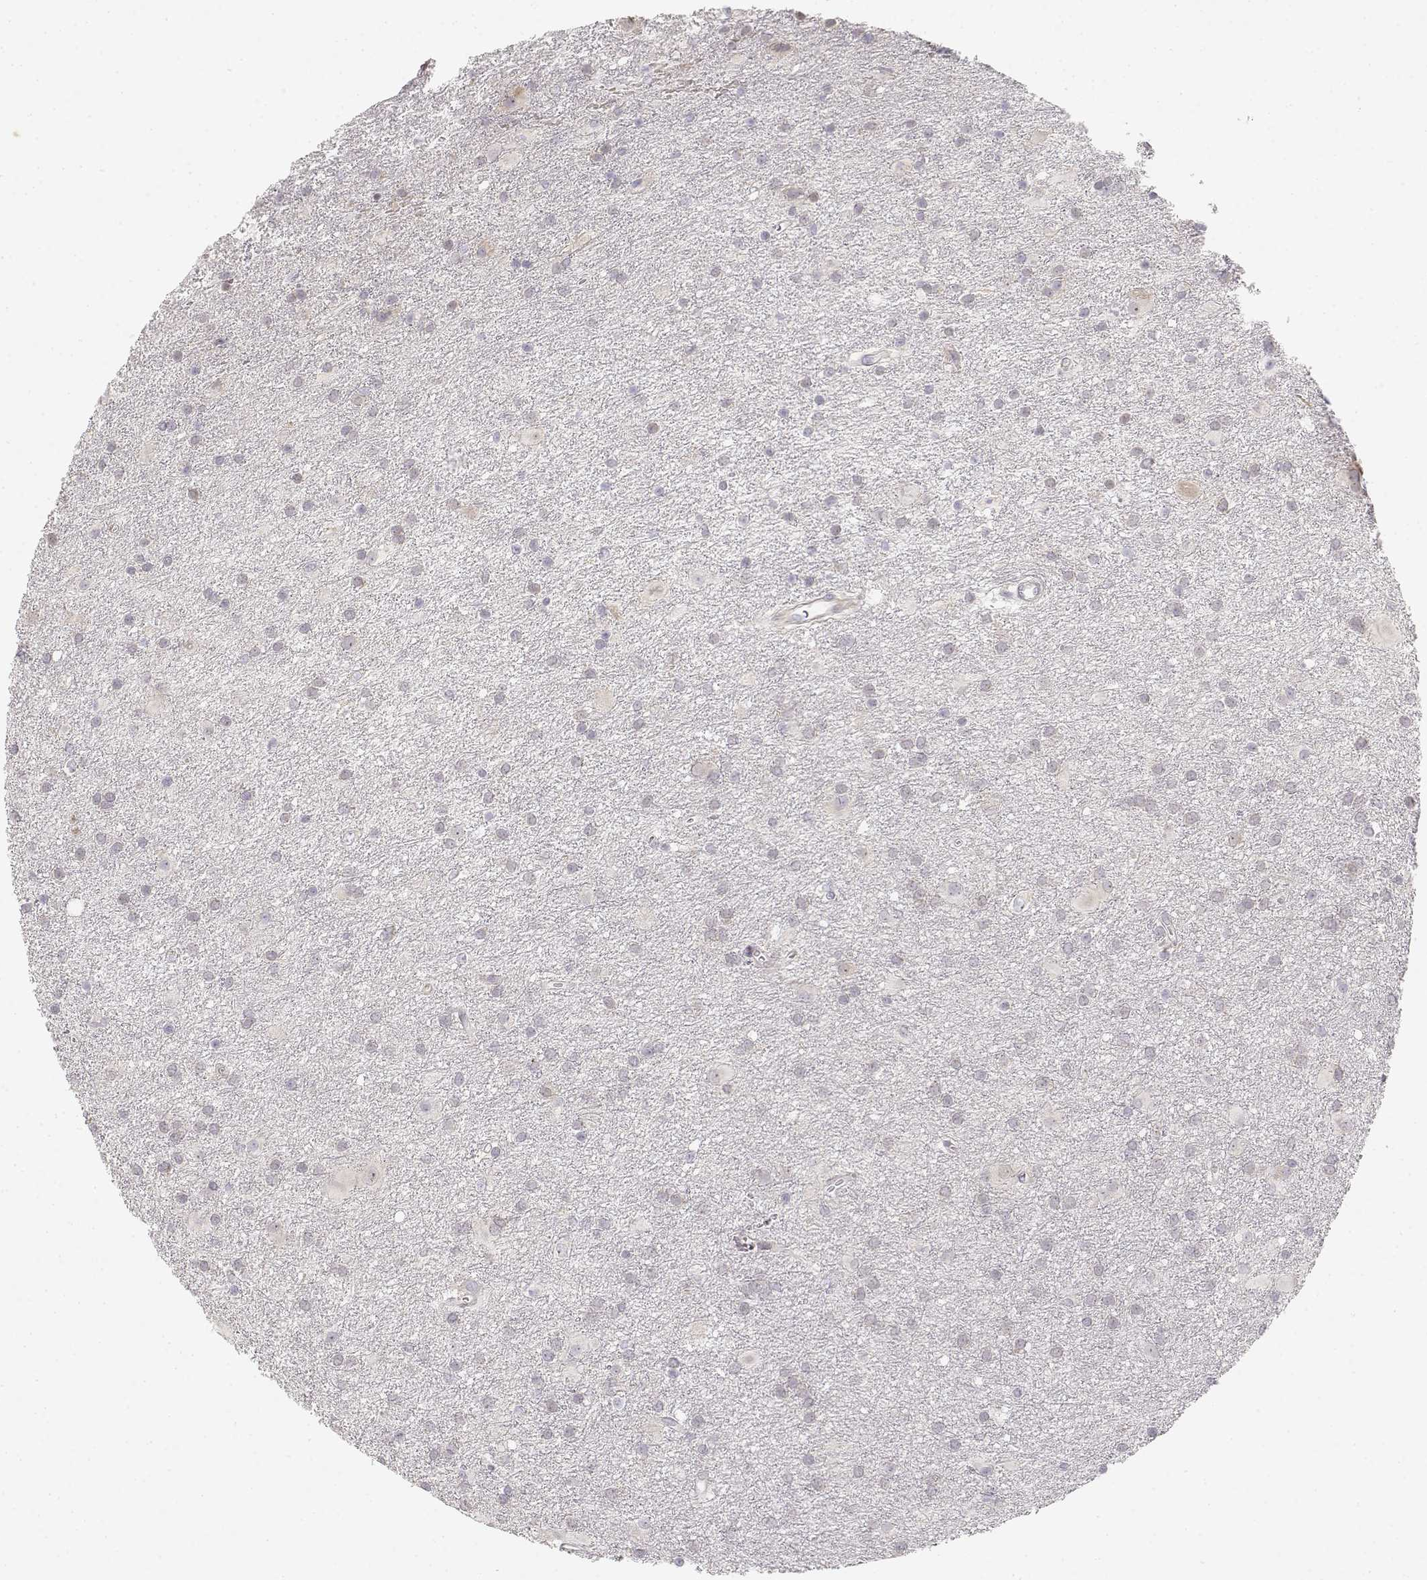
{"staining": {"intensity": "negative", "quantity": "none", "location": "none"}, "tissue": "glioma", "cell_type": "Tumor cells", "image_type": "cancer", "snomed": [{"axis": "morphology", "description": "Glioma, malignant, Low grade"}, {"axis": "topography", "description": "Brain"}], "caption": "Immunohistochemical staining of human glioma displays no significant positivity in tumor cells. The staining was performed using DAB to visualize the protein expression in brown, while the nuclei were stained in blue with hematoxylin (Magnification: 20x).", "gene": "GLIPR1L2", "patient": {"sex": "male", "age": 58}}